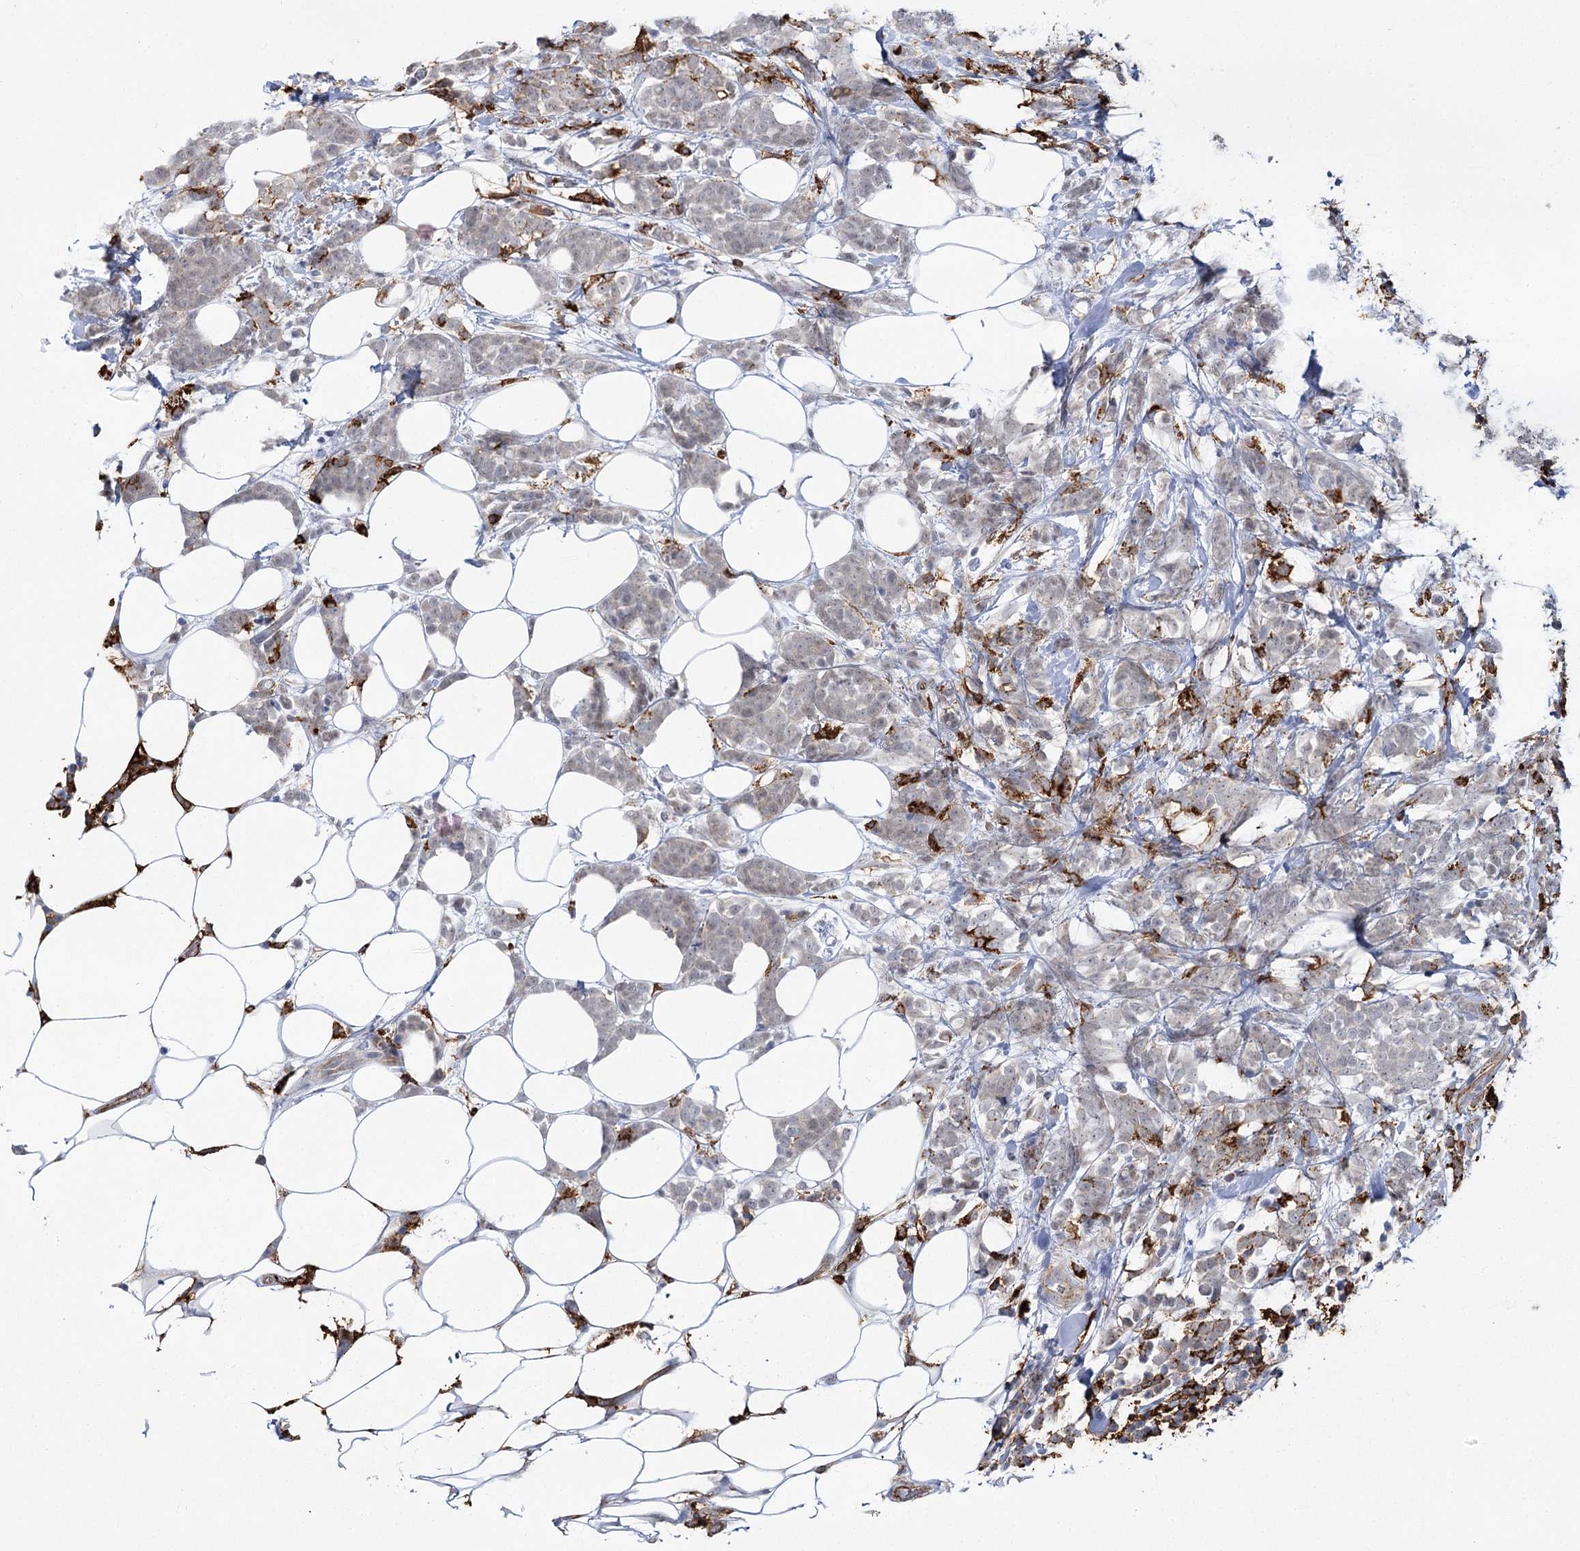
{"staining": {"intensity": "negative", "quantity": "none", "location": "none"}, "tissue": "breast cancer", "cell_type": "Tumor cells", "image_type": "cancer", "snomed": [{"axis": "morphology", "description": "Lobular carcinoma"}, {"axis": "topography", "description": "Breast"}], "caption": "Tumor cells show no significant expression in breast cancer (lobular carcinoma). (Brightfield microscopy of DAB IHC at high magnification).", "gene": "PIWIL4", "patient": {"sex": "female", "age": 58}}